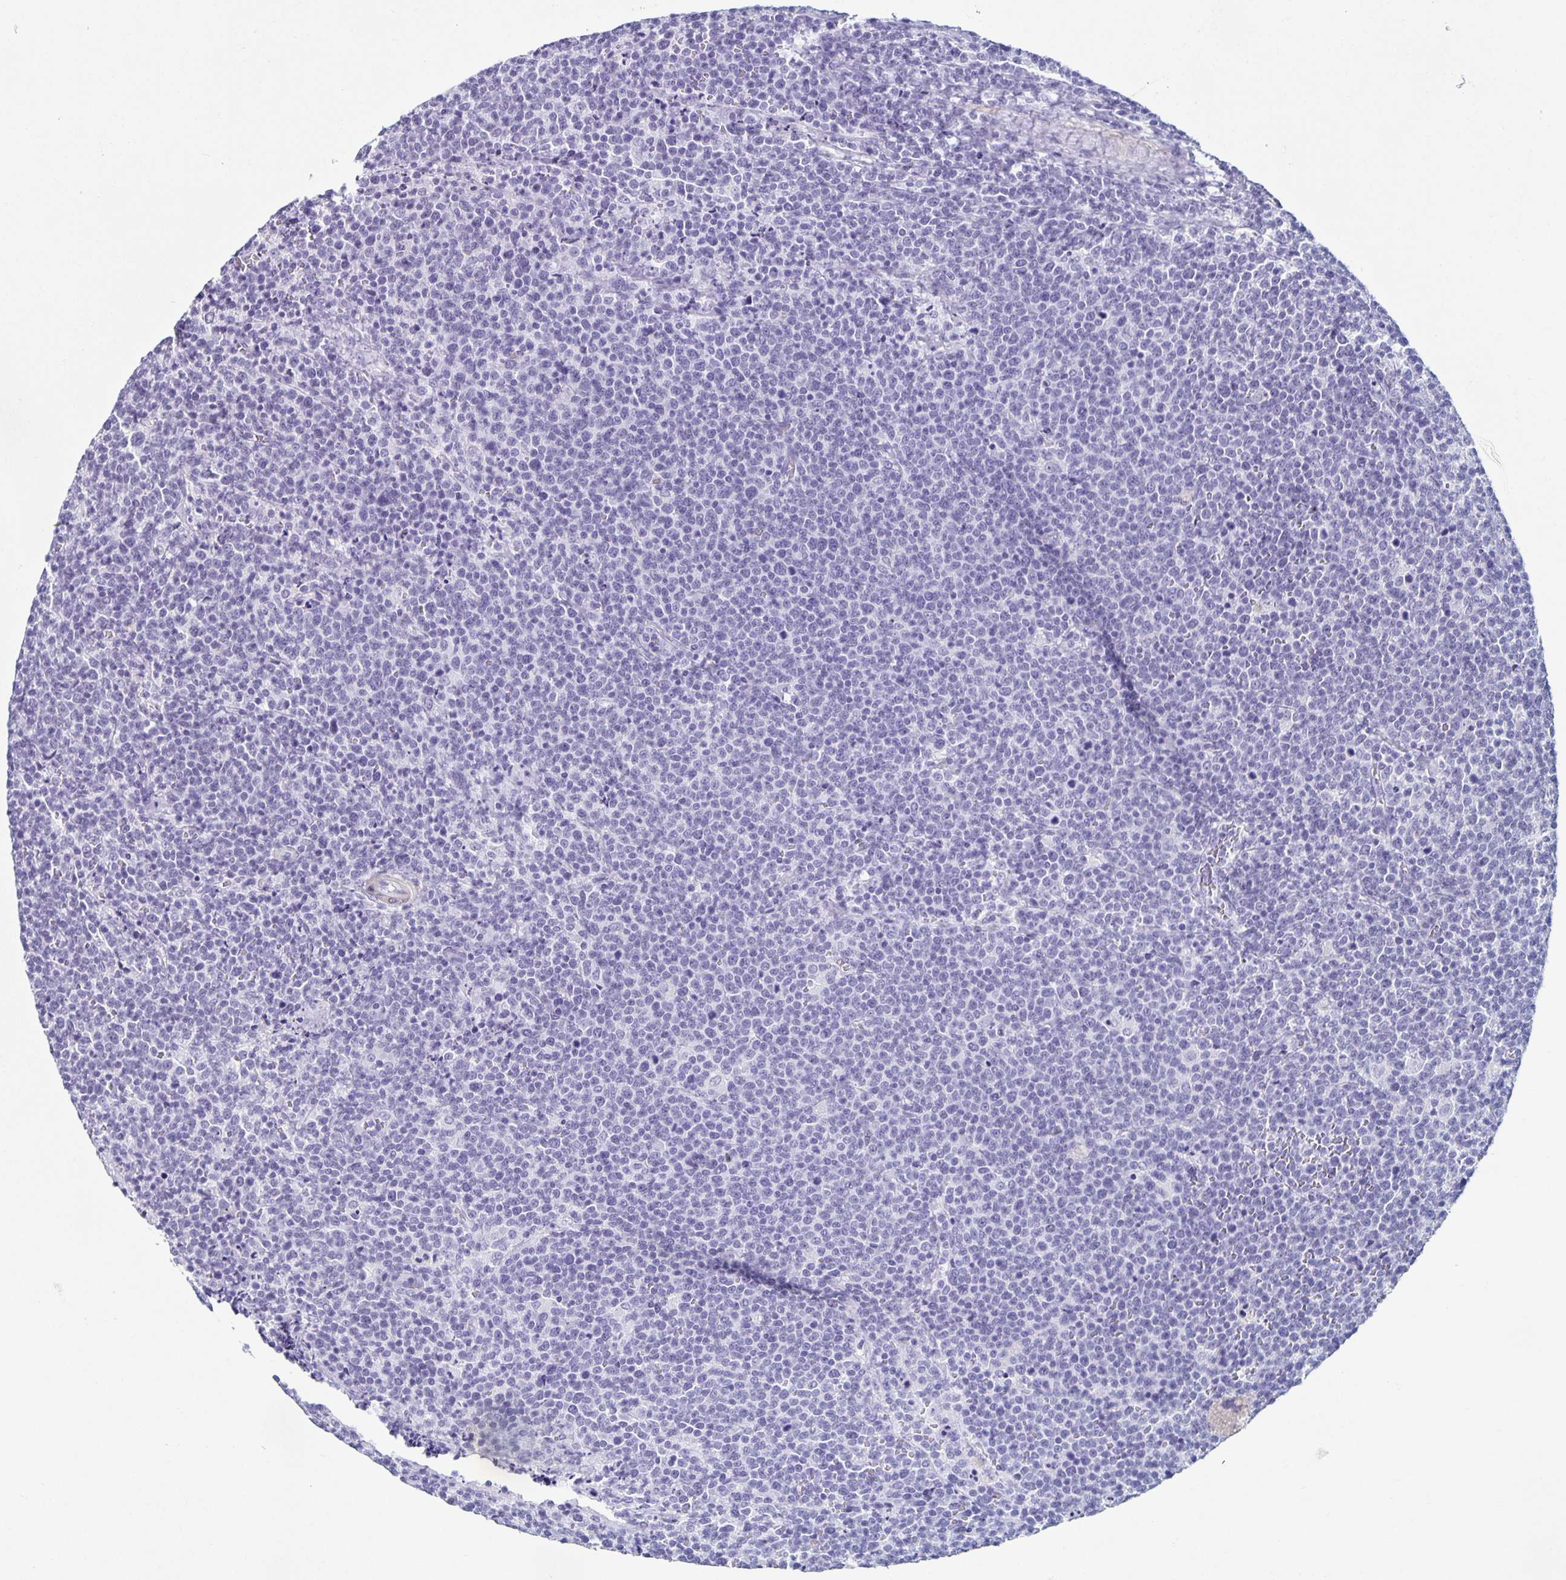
{"staining": {"intensity": "negative", "quantity": "none", "location": "none"}, "tissue": "lymphoma", "cell_type": "Tumor cells", "image_type": "cancer", "snomed": [{"axis": "morphology", "description": "Malignant lymphoma, non-Hodgkin's type, High grade"}, {"axis": "topography", "description": "Lymph node"}], "caption": "Tumor cells are negative for brown protein staining in high-grade malignant lymphoma, non-Hodgkin's type. (DAB IHC visualized using brightfield microscopy, high magnification).", "gene": "TPPP", "patient": {"sex": "male", "age": 61}}